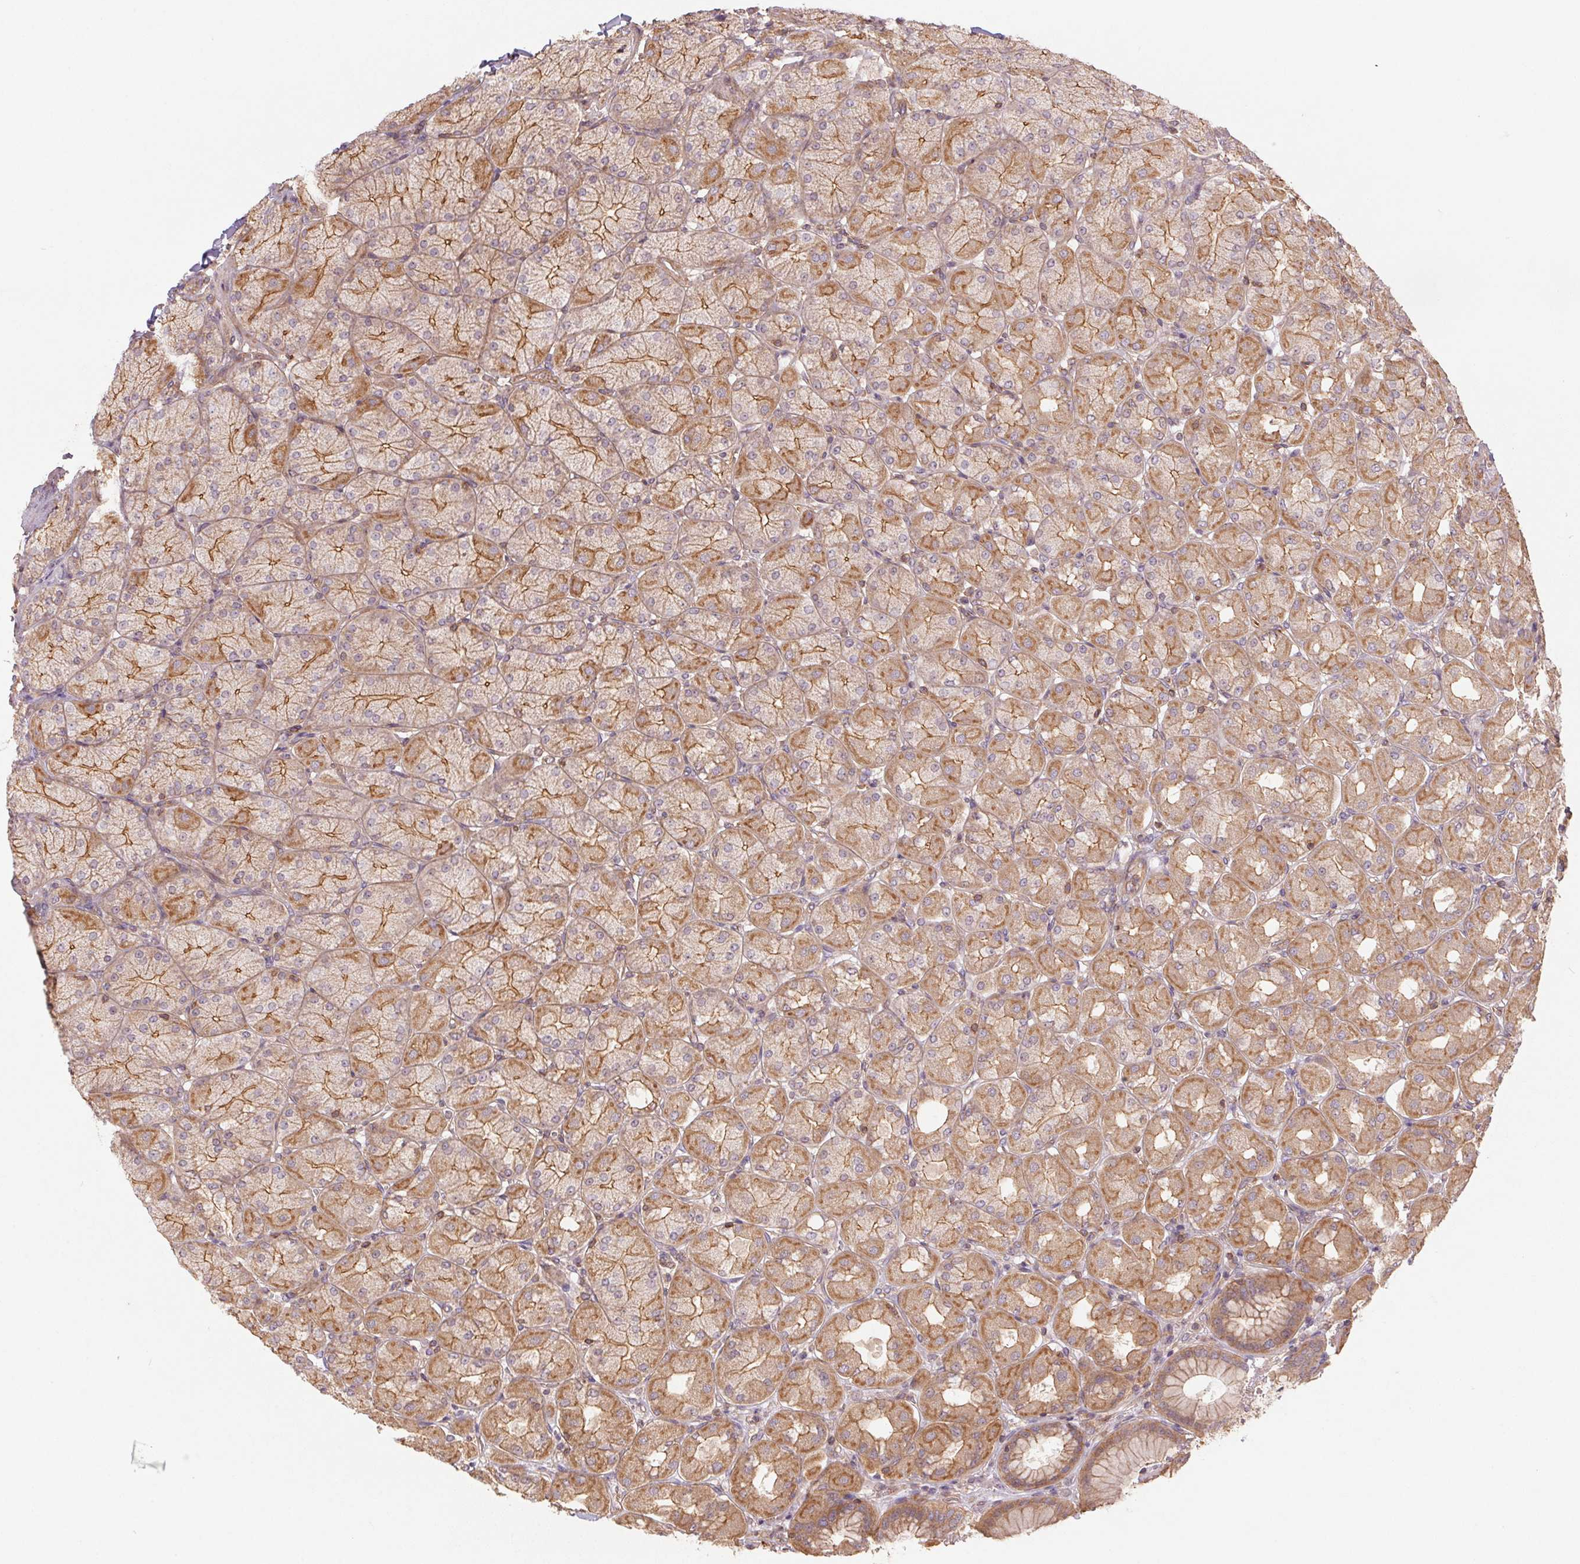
{"staining": {"intensity": "moderate", "quantity": ">75%", "location": "cytoplasmic/membranous"}, "tissue": "stomach", "cell_type": "Glandular cells", "image_type": "normal", "snomed": [{"axis": "morphology", "description": "Normal tissue, NOS"}, {"axis": "topography", "description": "Stomach, upper"}], "caption": "The image exhibits a brown stain indicating the presence of a protein in the cytoplasmic/membranous of glandular cells in stomach.", "gene": "TUBA1A", "patient": {"sex": "female", "age": 56}}